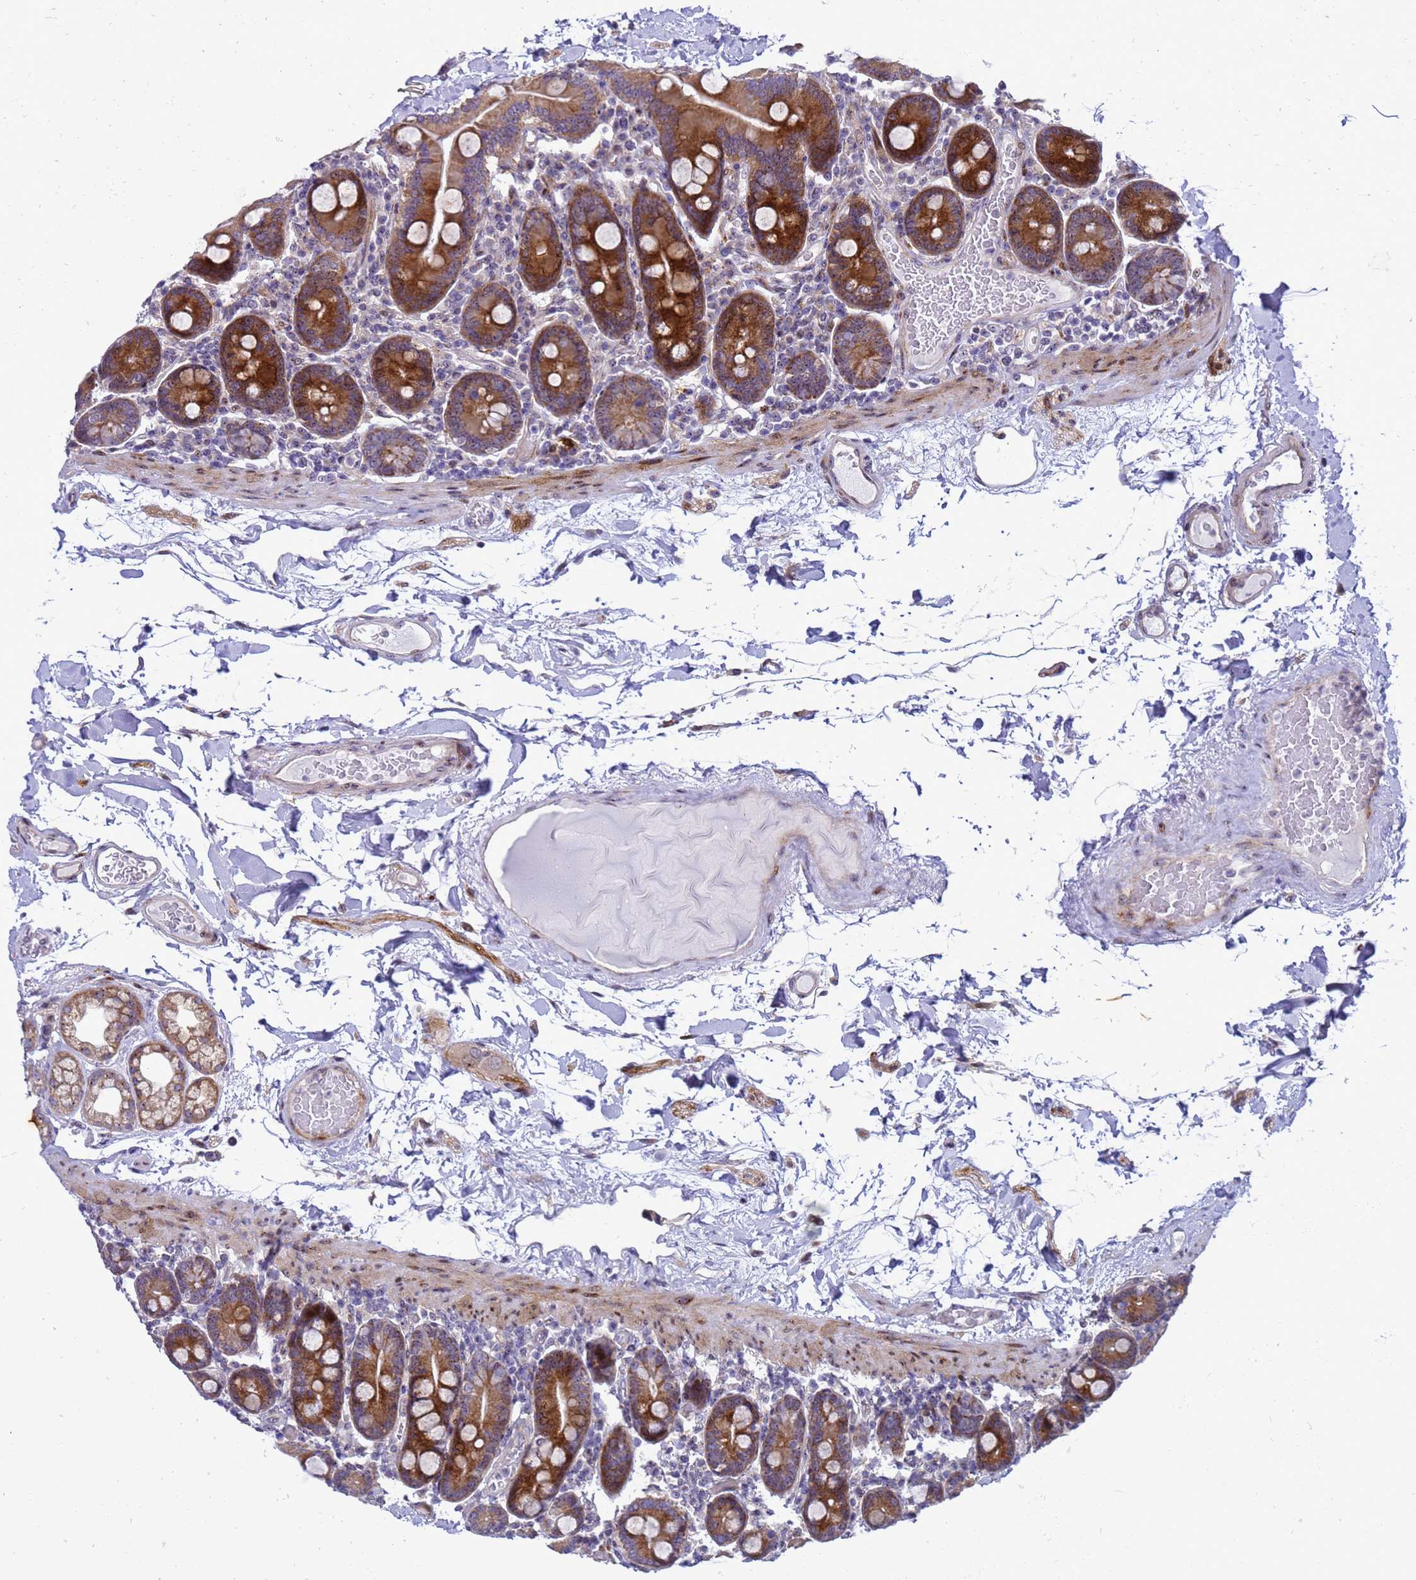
{"staining": {"intensity": "strong", "quantity": "25%-75%", "location": "cytoplasmic/membranous"}, "tissue": "duodenum", "cell_type": "Glandular cells", "image_type": "normal", "snomed": [{"axis": "morphology", "description": "Normal tissue, NOS"}, {"axis": "topography", "description": "Duodenum"}], "caption": "Normal duodenum was stained to show a protein in brown. There is high levels of strong cytoplasmic/membranous expression in approximately 25%-75% of glandular cells.", "gene": "RSPO1", "patient": {"sex": "male", "age": 55}}